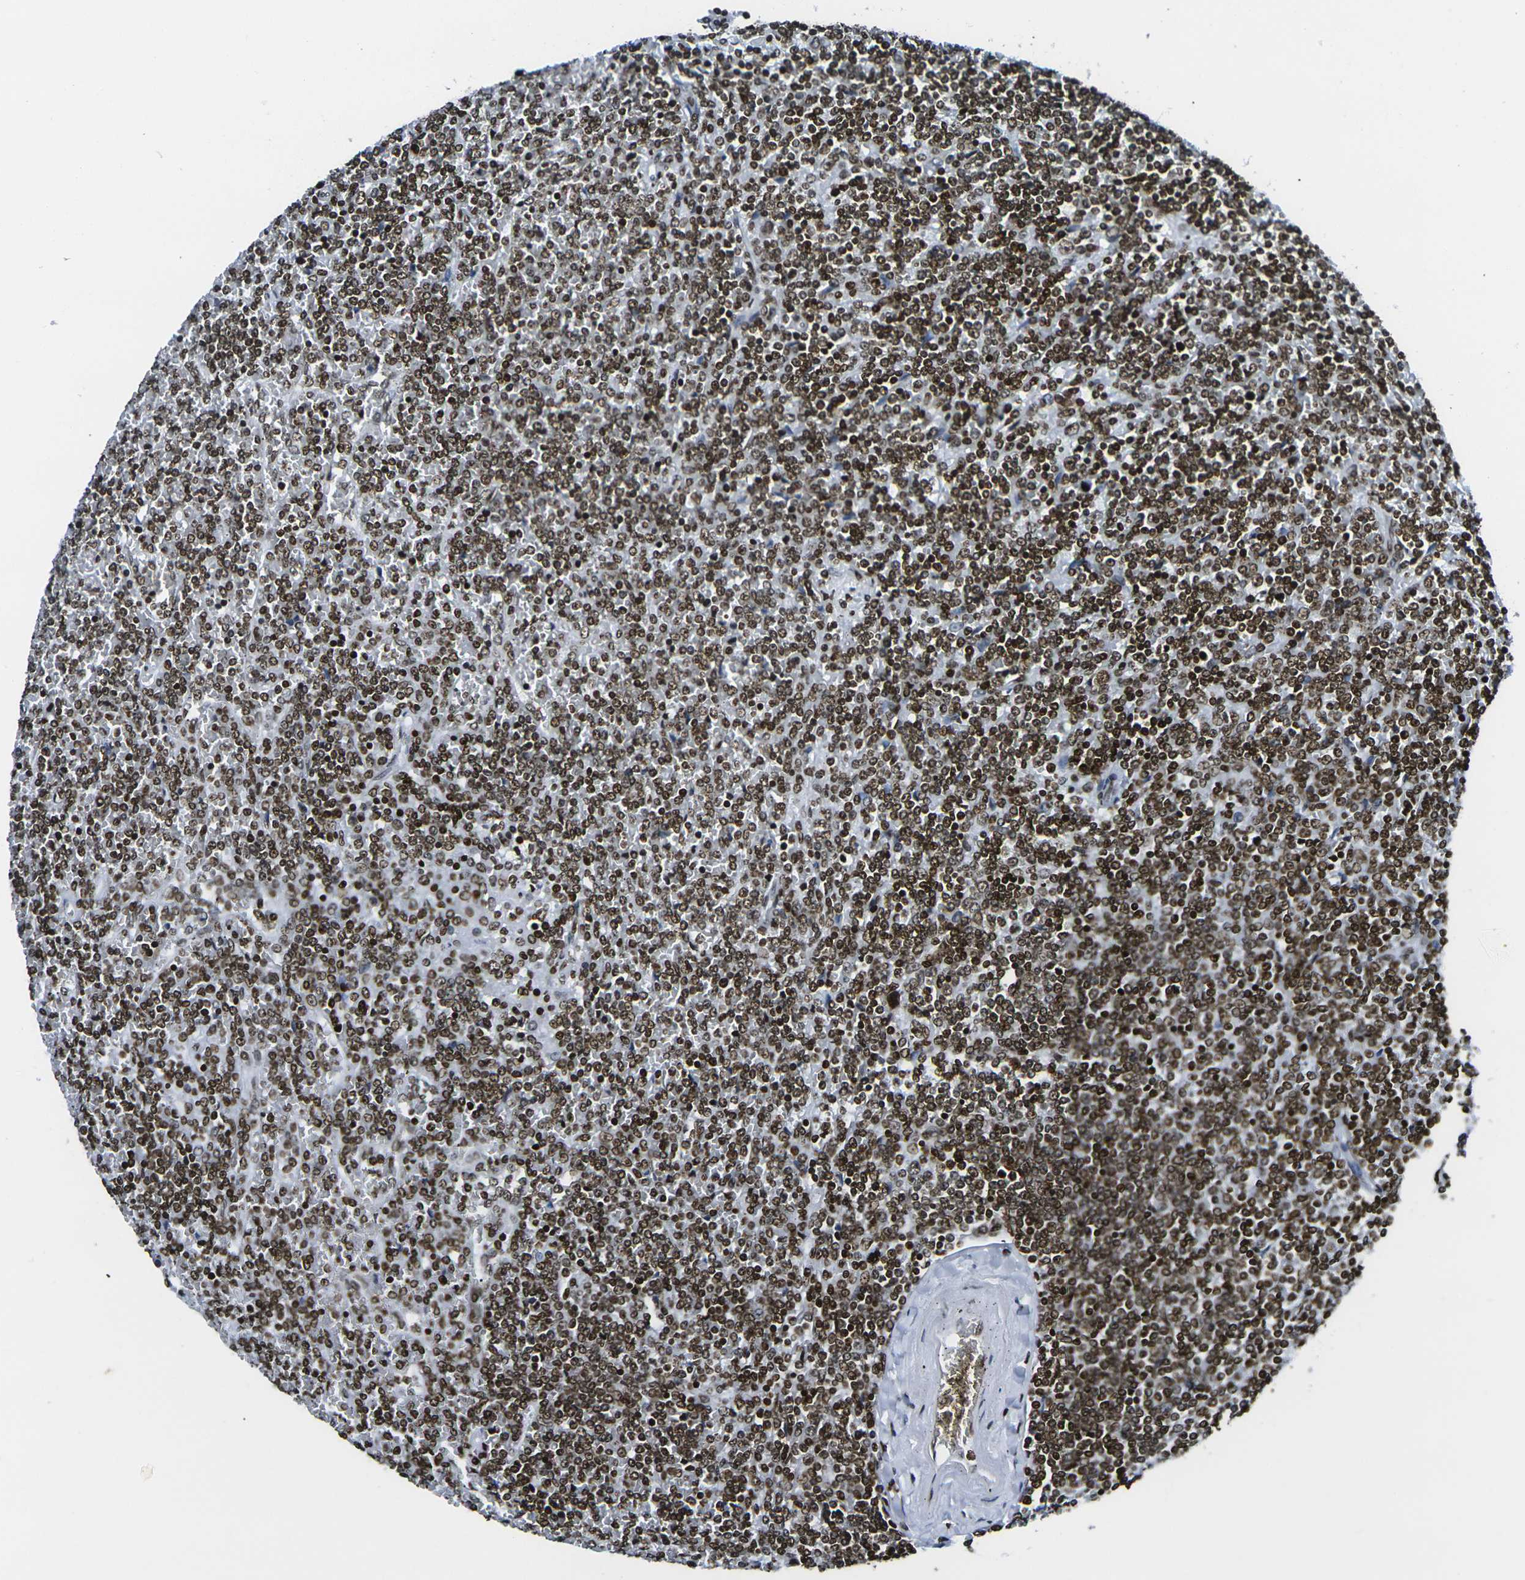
{"staining": {"intensity": "strong", "quantity": ">75%", "location": "nuclear"}, "tissue": "lymphoma", "cell_type": "Tumor cells", "image_type": "cancer", "snomed": [{"axis": "morphology", "description": "Malignant lymphoma, non-Hodgkin's type, Low grade"}, {"axis": "topography", "description": "Spleen"}], "caption": "Lymphoma tissue displays strong nuclear positivity in approximately >75% of tumor cells Using DAB (3,3'-diaminobenzidine) (brown) and hematoxylin (blue) stains, captured at high magnification using brightfield microscopy.", "gene": "H2AX", "patient": {"sex": "female", "age": 19}}